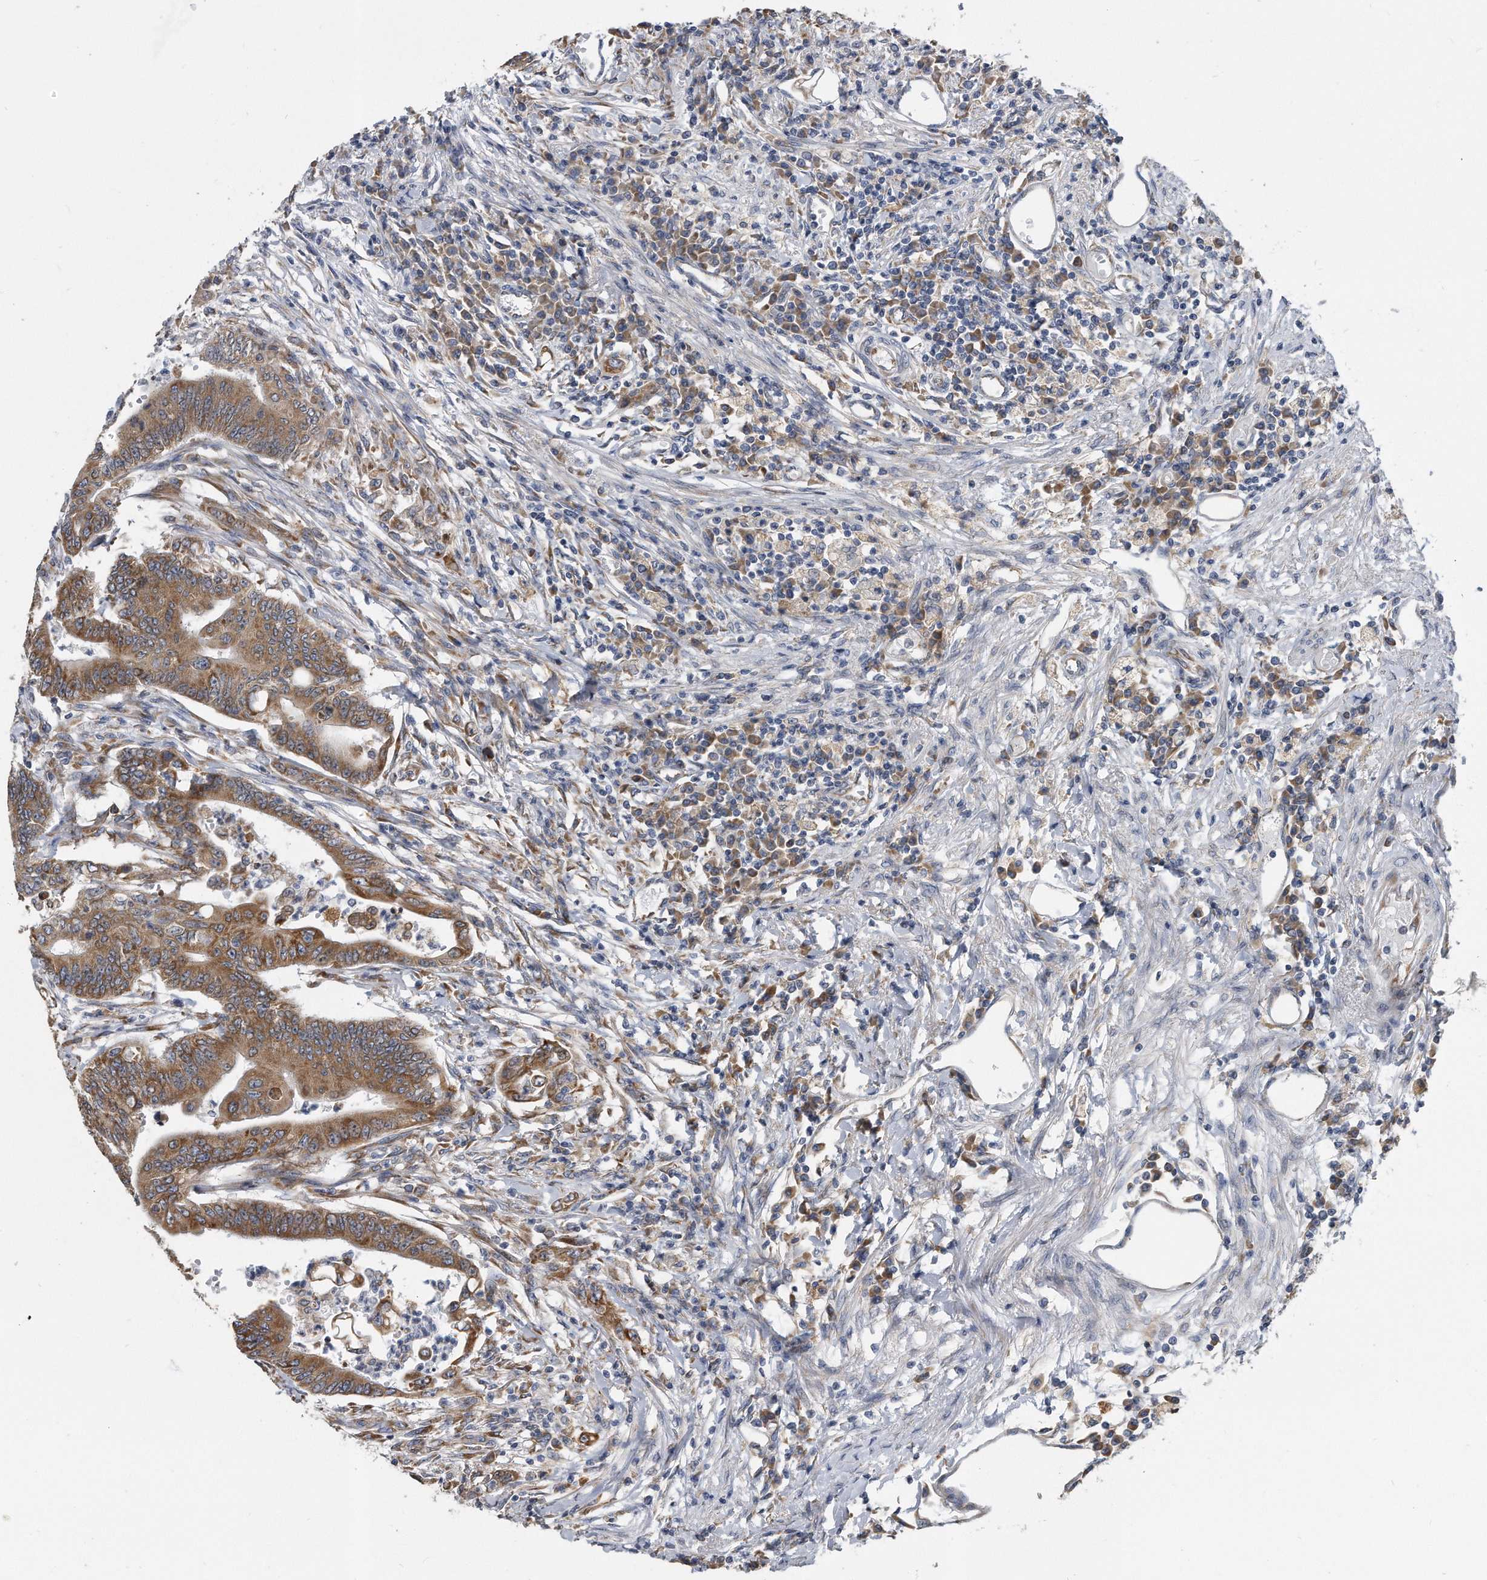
{"staining": {"intensity": "moderate", "quantity": ">75%", "location": "cytoplasmic/membranous"}, "tissue": "colorectal cancer", "cell_type": "Tumor cells", "image_type": "cancer", "snomed": [{"axis": "morphology", "description": "Adenoma, NOS"}, {"axis": "morphology", "description": "Adenocarcinoma, NOS"}, {"axis": "topography", "description": "Colon"}], "caption": "A photomicrograph of colorectal adenoma stained for a protein demonstrates moderate cytoplasmic/membranous brown staining in tumor cells.", "gene": "CCDC47", "patient": {"sex": "male", "age": 79}}